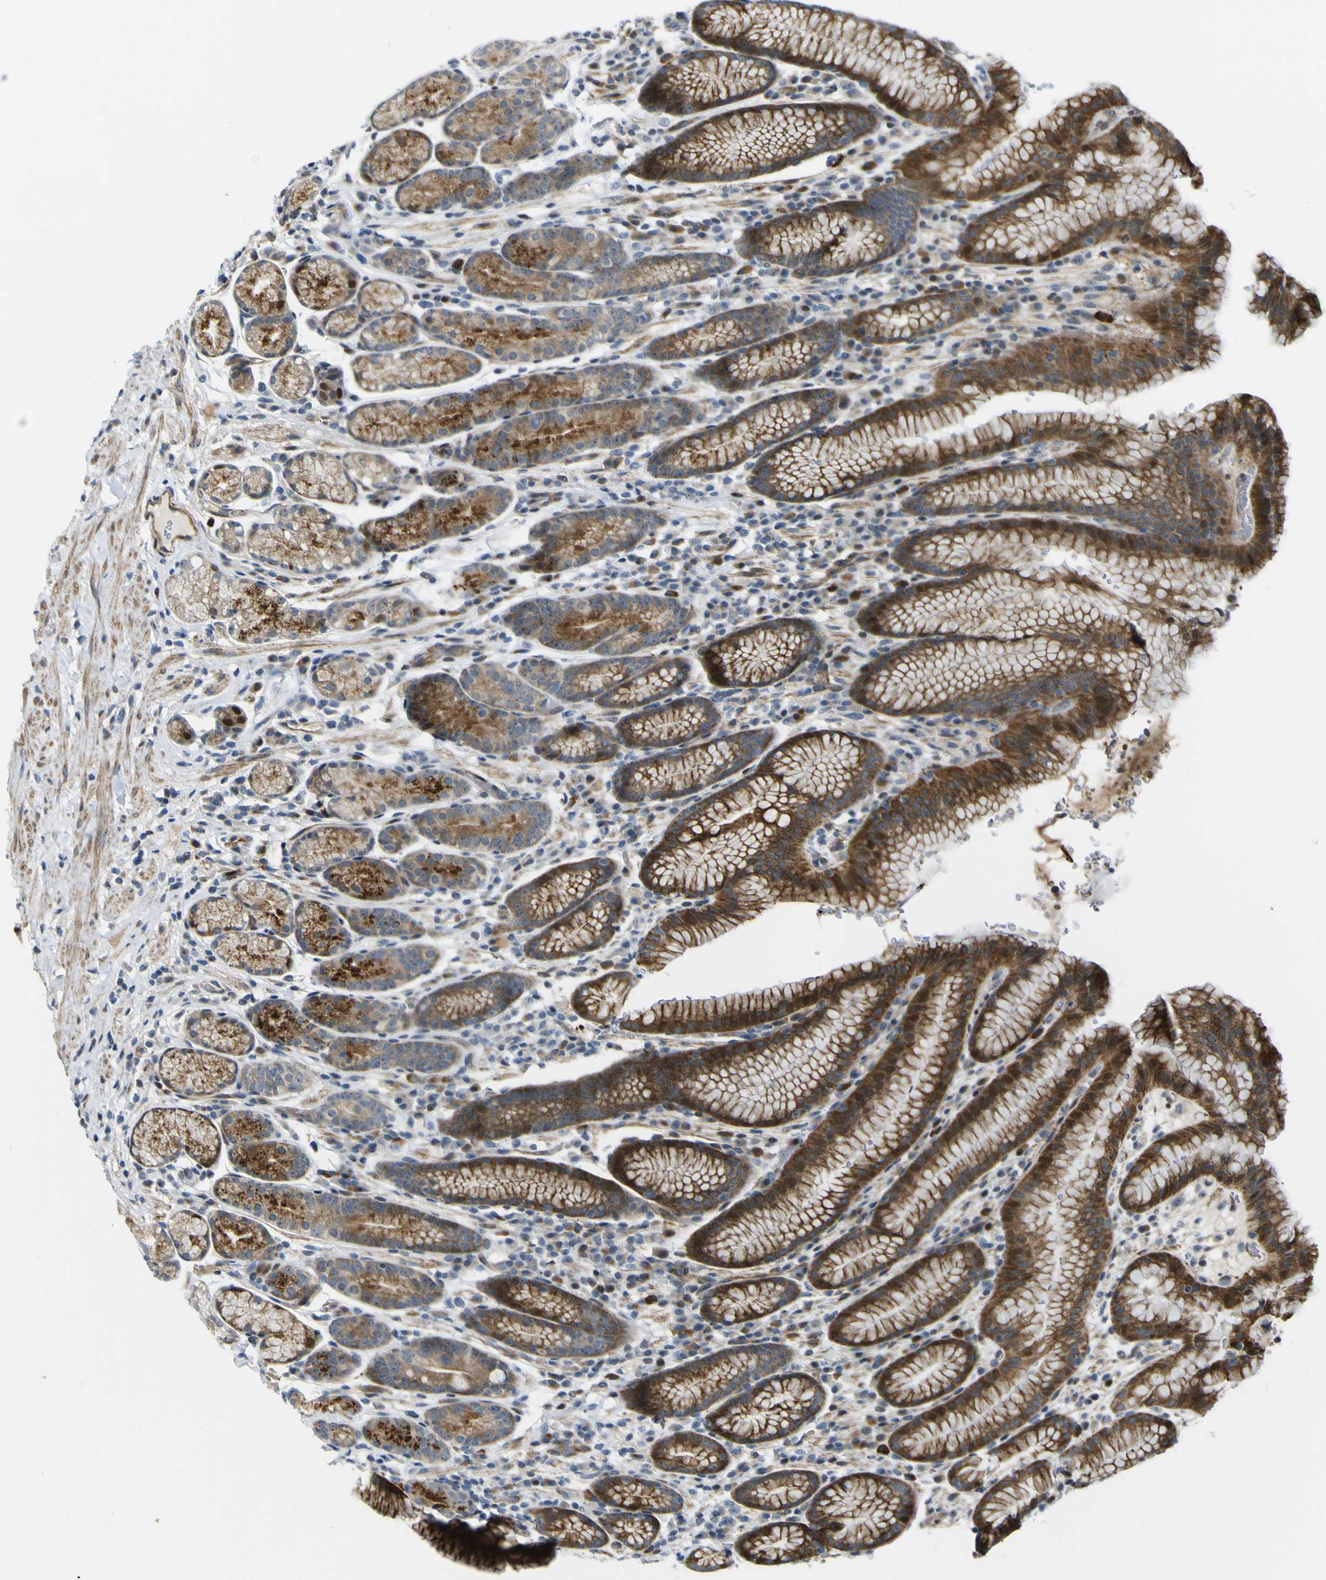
{"staining": {"intensity": "strong", "quantity": "25%-75%", "location": "cytoplasmic/membranous"}, "tissue": "stomach", "cell_type": "Glandular cells", "image_type": "normal", "snomed": [{"axis": "morphology", "description": "Normal tissue, NOS"}, {"axis": "topography", "description": "Stomach, lower"}], "caption": "Immunohistochemistry of unremarkable stomach reveals high levels of strong cytoplasmic/membranous expression in approximately 25%-75% of glandular cells.", "gene": "KDM7A", "patient": {"sex": "male", "age": 52}}